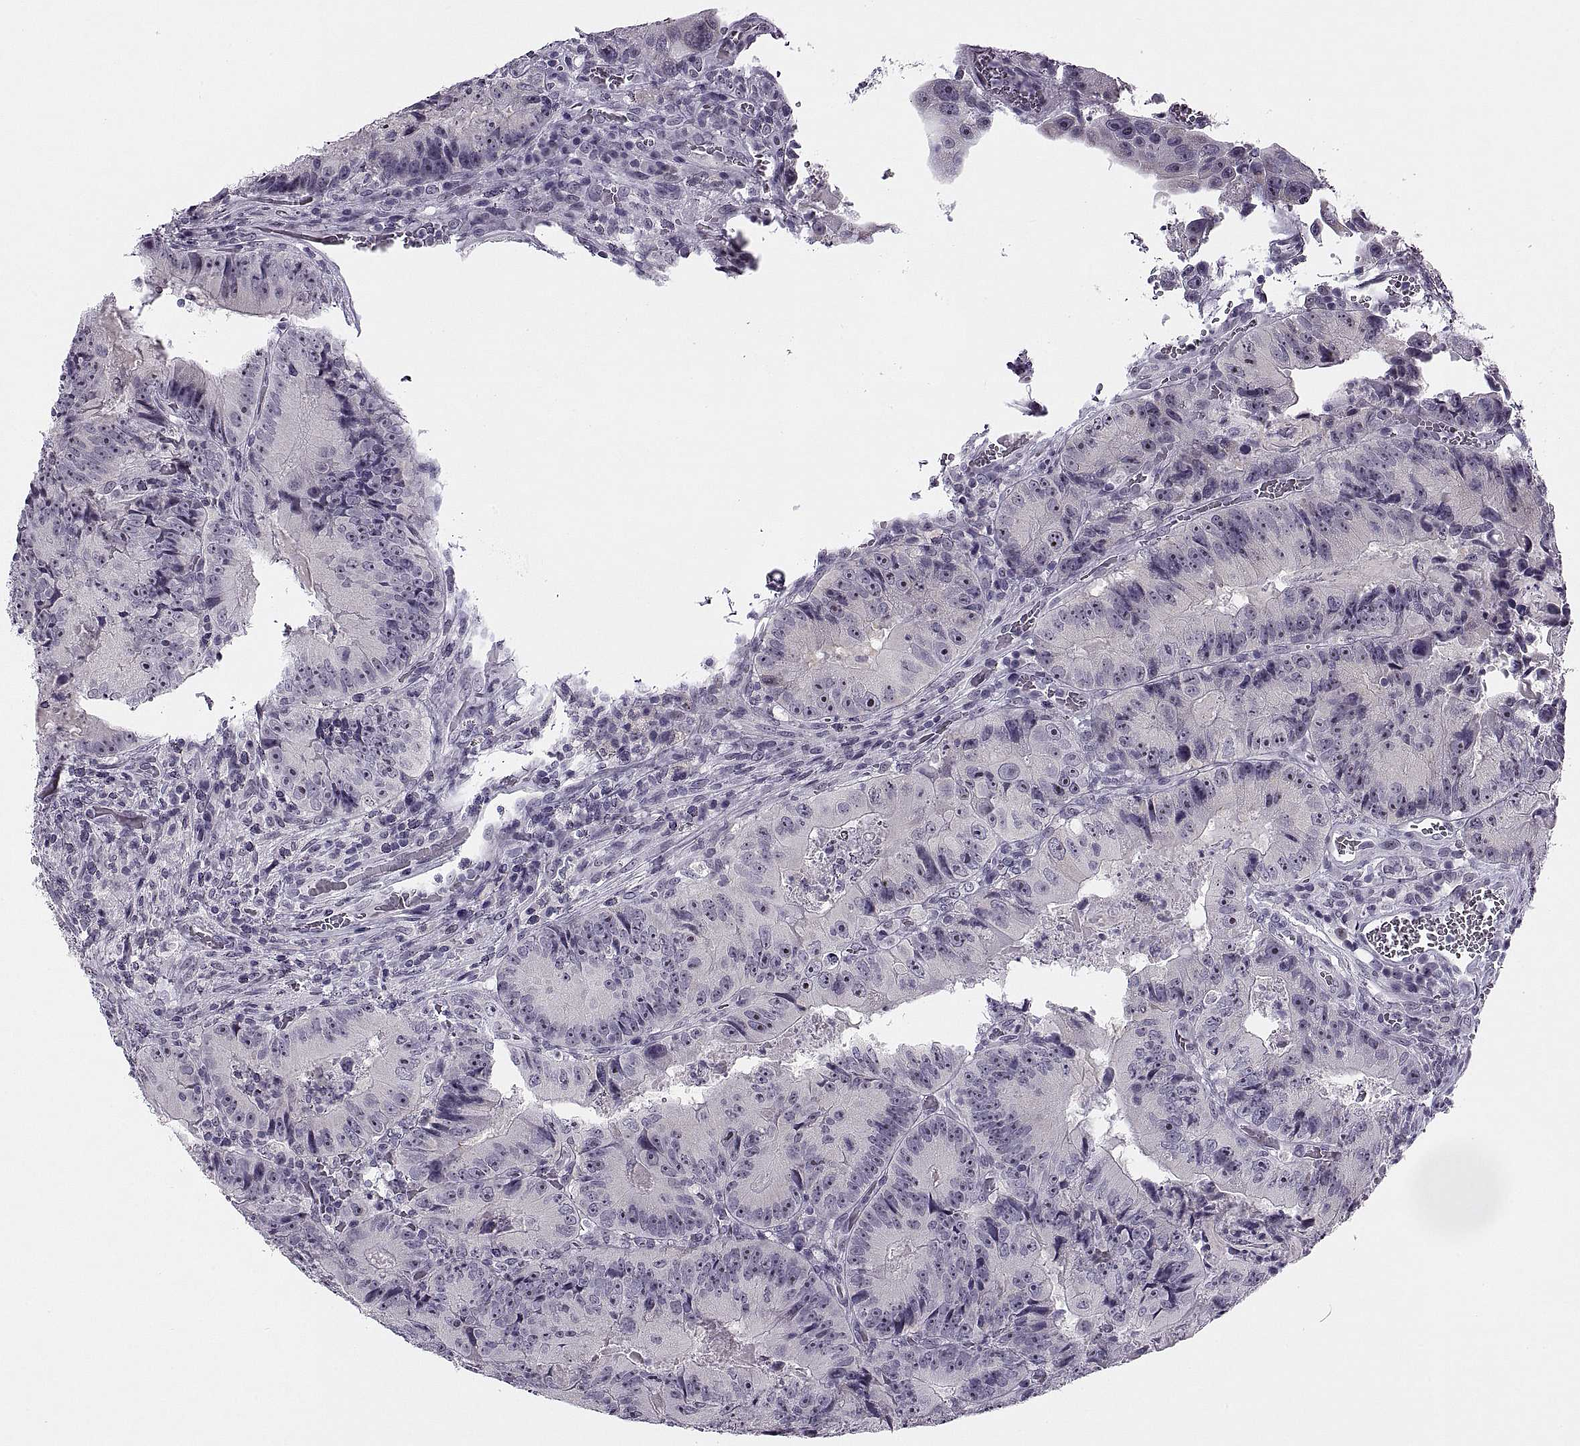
{"staining": {"intensity": "negative", "quantity": "none", "location": "none"}, "tissue": "colorectal cancer", "cell_type": "Tumor cells", "image_type": "cancer", "snomed": [{"axis": "morphology", "description": "Adenocarcinoma, NOS"}, {"axis": "topography", "description": "Colon"}], "caption": "Colorectal cancer (adenocarcinoma) was stained to show a protein in brown. There is no significant staining in tumor cells.", "gene": "TBC1D3G", "patient": {"sex": "female", "age": 86}}